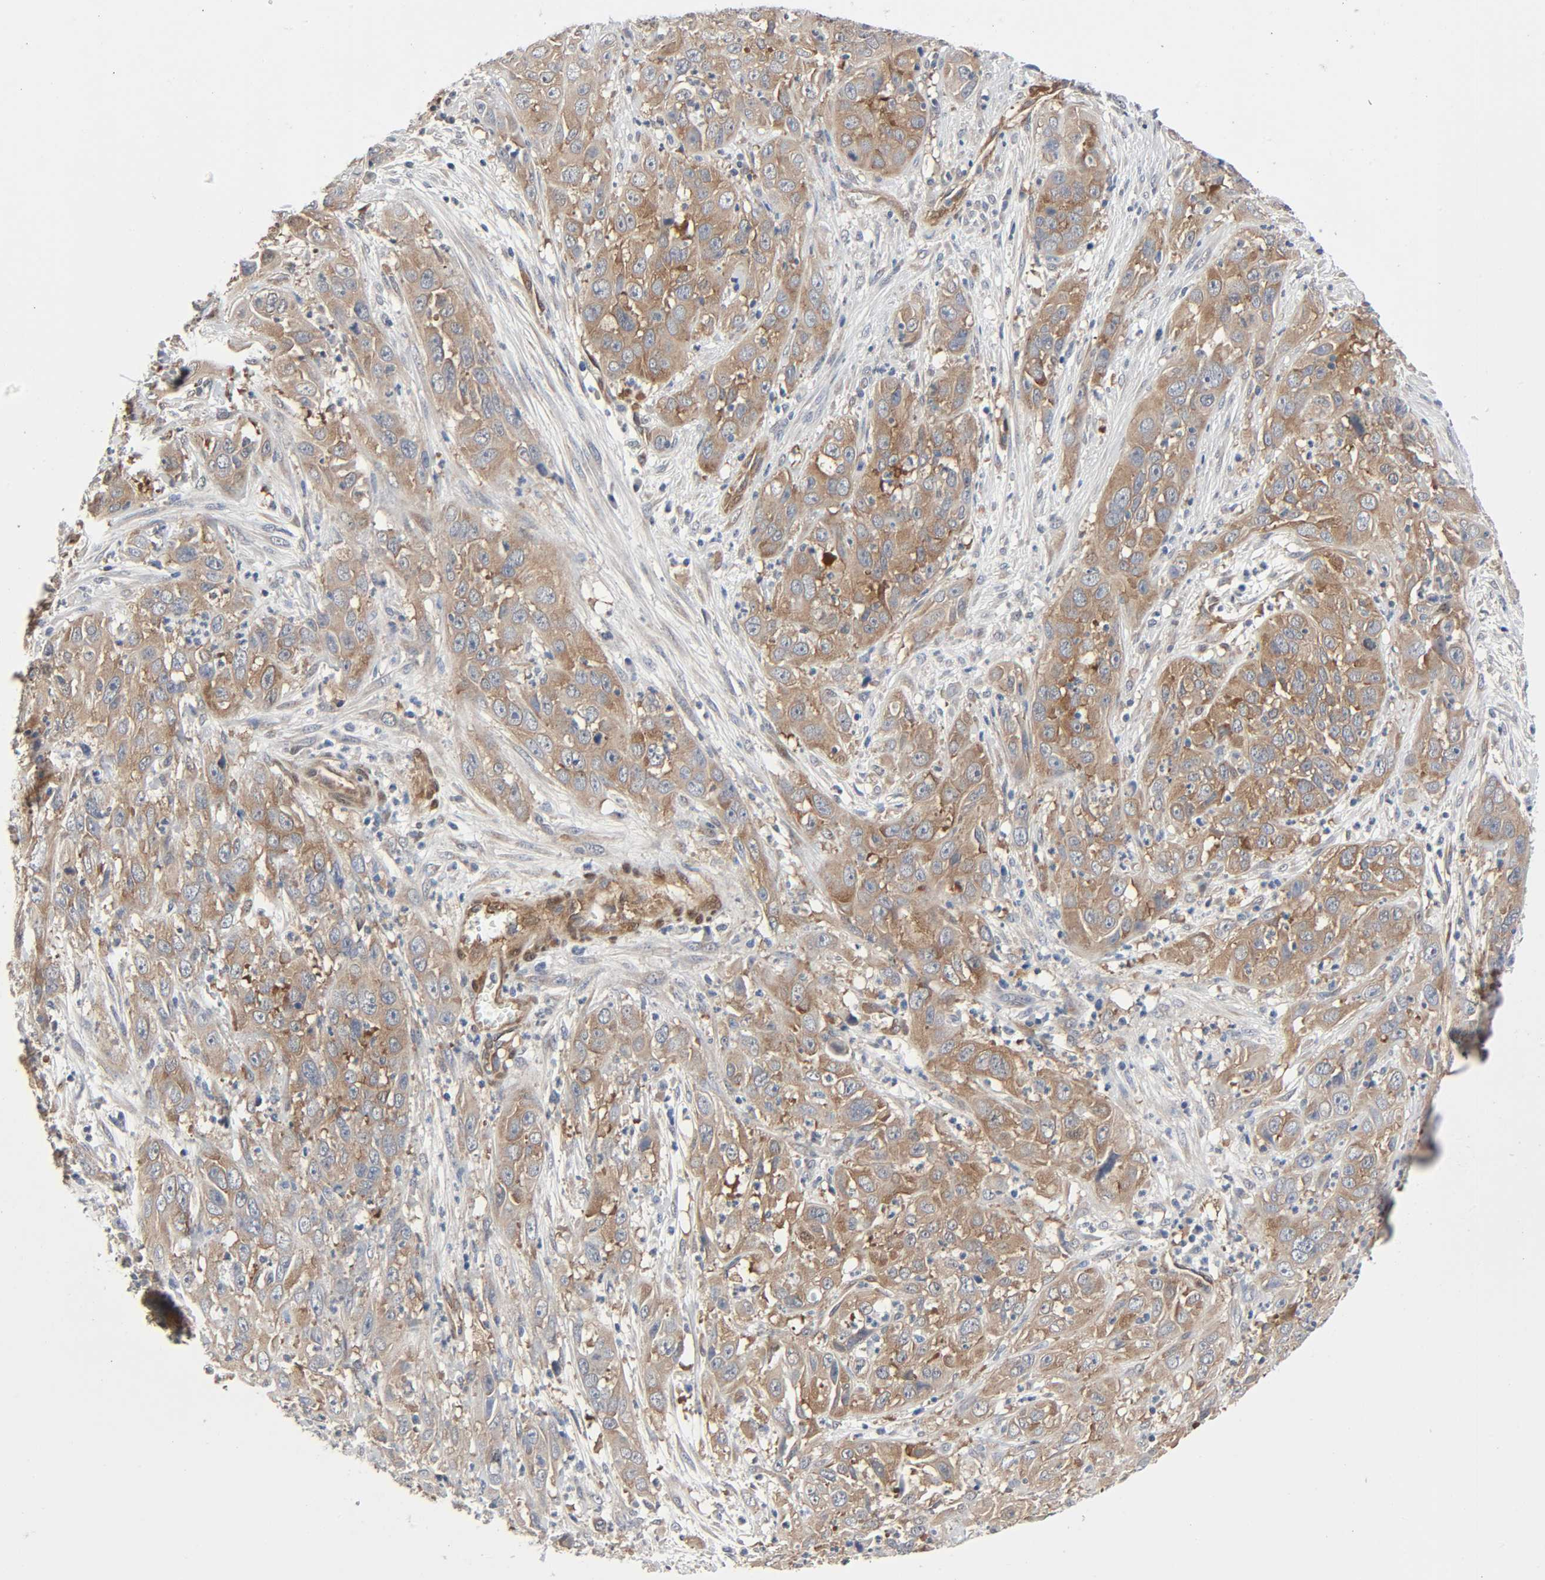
{"staining": {"intensity": "moderate", "quantity": "25%-75%", "location": "cytoplasmic/membranous"}, "tissue": "cervical cancer", "cell_type": "Tumor cells", "image_type": "cancer", "snomed": [{"axis": "morphology", "description": "Squamous cell carcinoma, NOS"}, {"axis": "topography", "description": "Cervix"}], "caption": "DAB immunohistochemical staining of cervical squamous cell carcinoma demonstrates moderate cytoplasmic/membranous protein positivity in about 25%-75% of tumor cells.", "gene": "PTK2", "patient": {"sex": "female", "age": 32}}